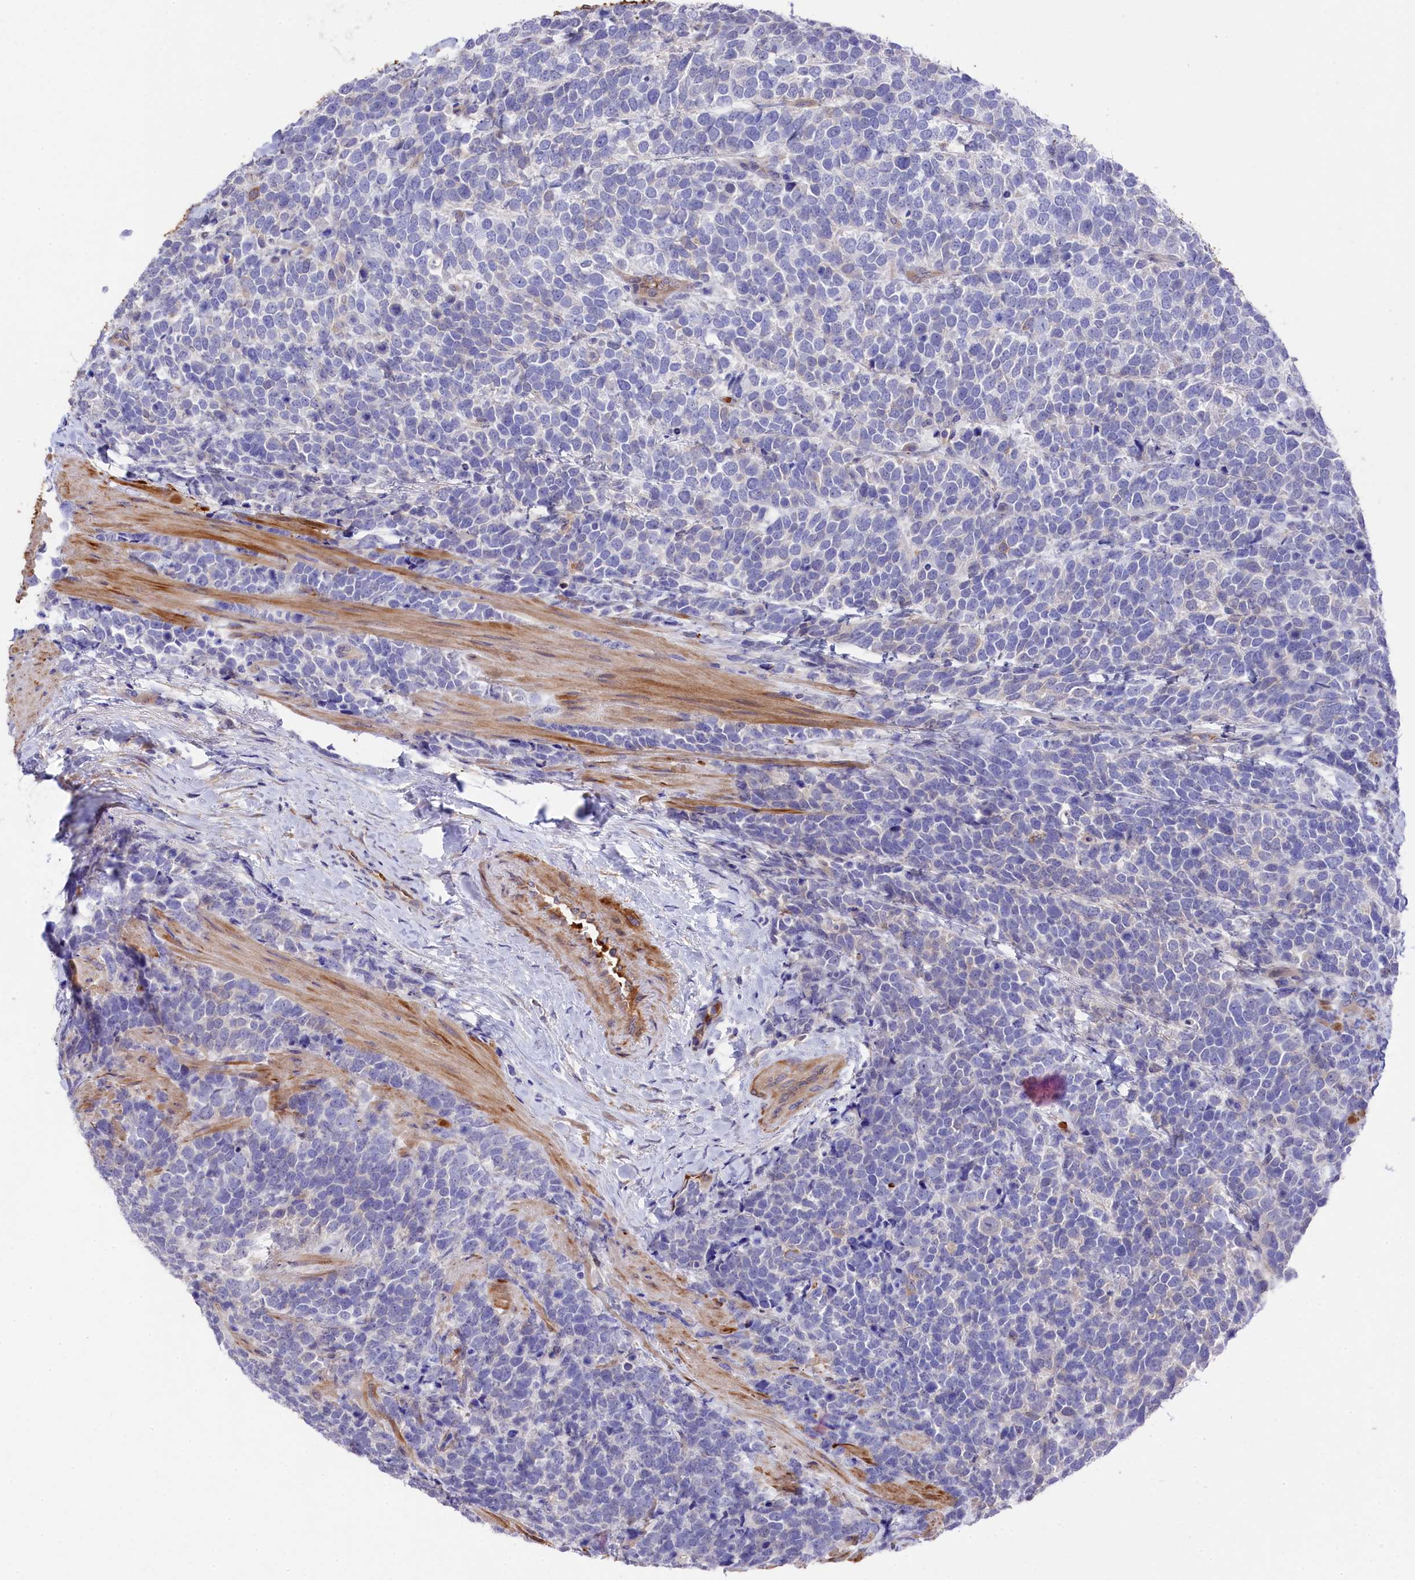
{"staining": {"intensity": "negative", "quantity": "none", "location": "none"}, "tissue": "urothelial cancer", "cell_type": "Tumor cells", "image_type": "cancer", "snomed": [{"axis": "morphology", "description": "Urothelial carcinoma, High grade"}, {"axis": "topography", "description": "Urinary bladder"}], "caption": "Photomicrograph shows no significant protein positivity in tumor cells of urothelial cancer.", "gene": "LHFPL4", "patient": {"sex": "female", "age": 82}}